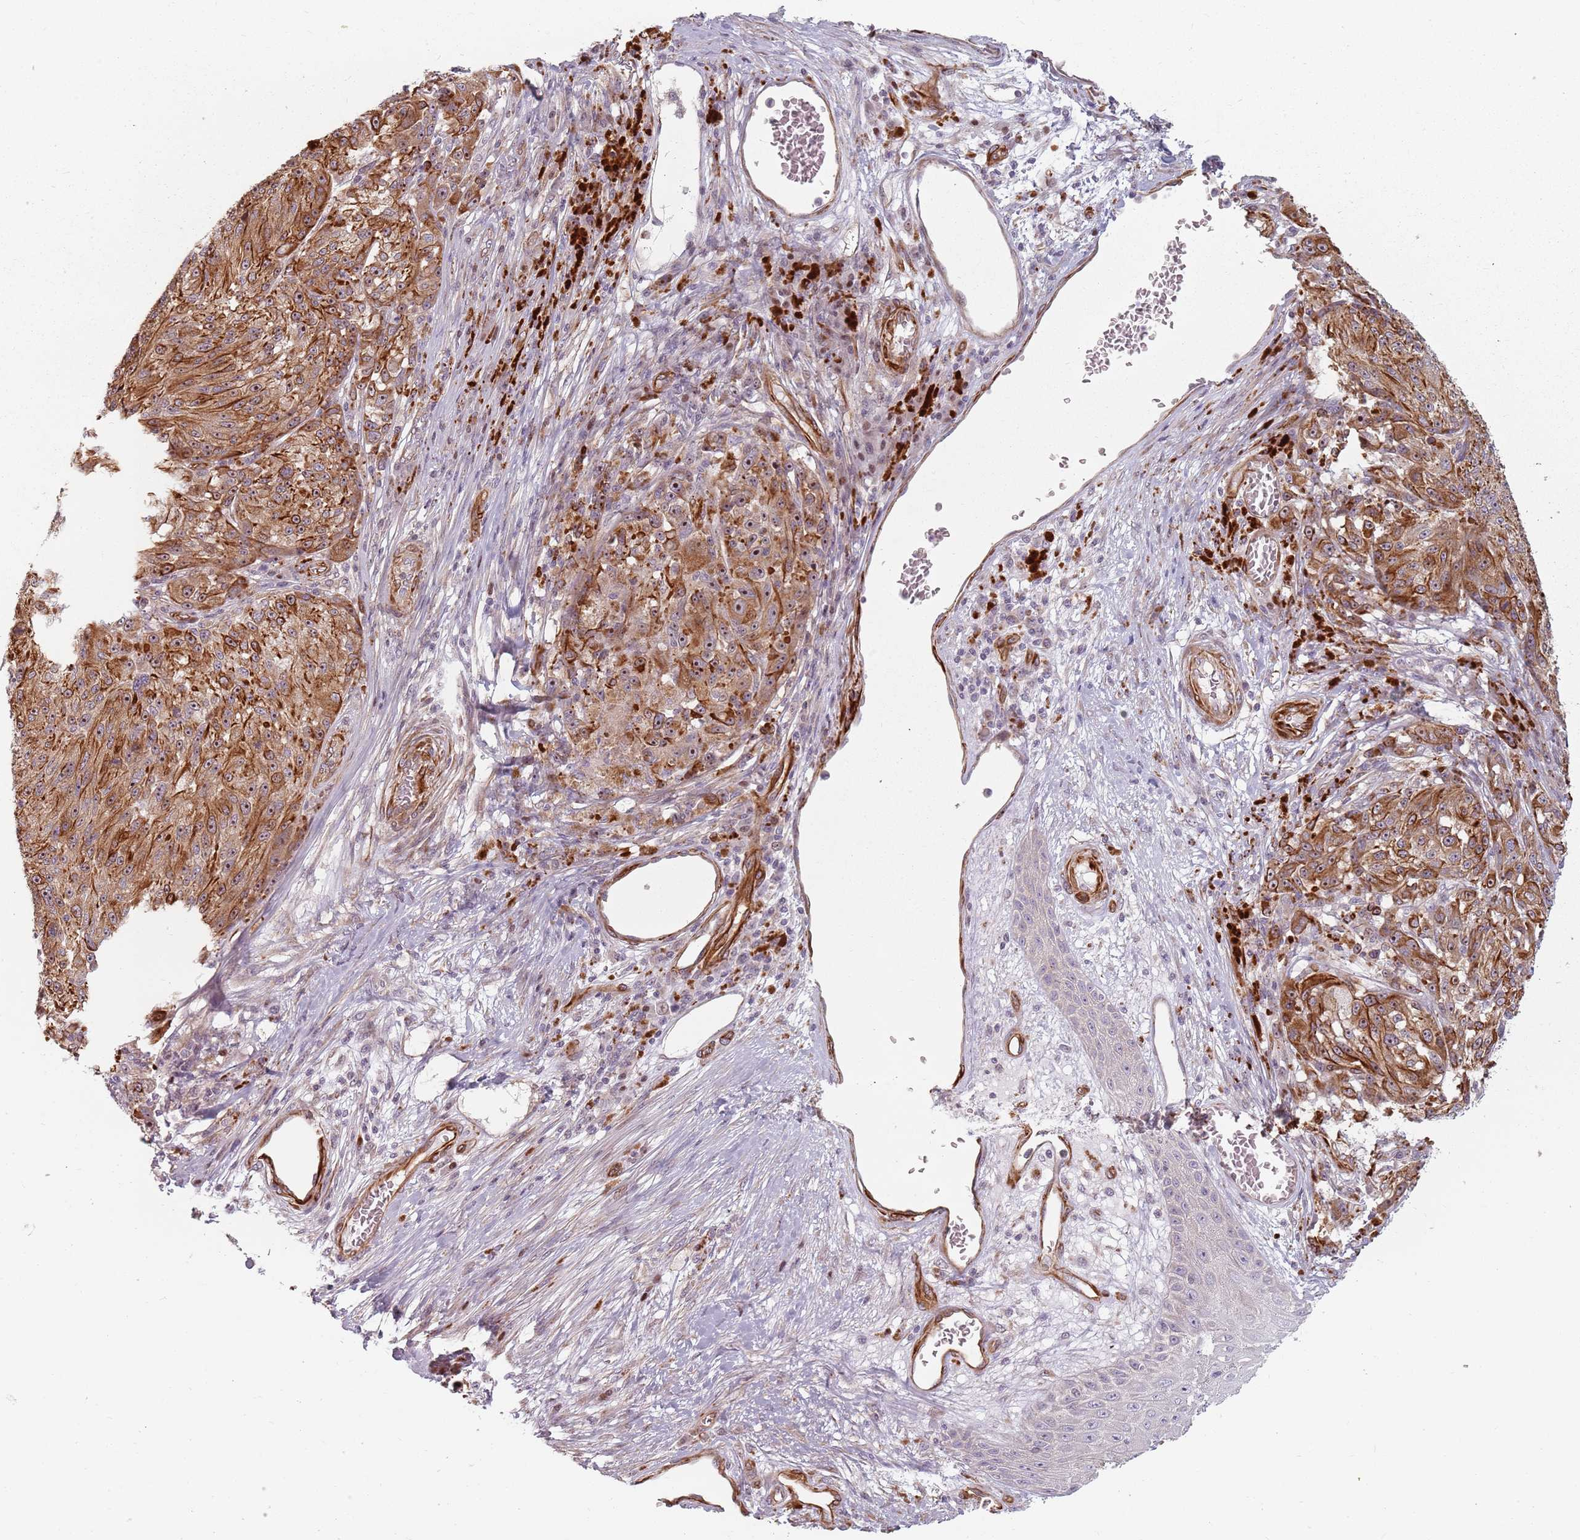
{"staining": {"intensity": "moderate", "quantity": ">75%", "location": "cytoplasmic/membranous,nuclear"}, "tissue": "melanoma", "cell_type": "Tumor cells", "image_type": "cancer", "snomed": [{"axis": "morphology", "description": "Malignant melanoma, NOS"}, {"axis": "topography", "description": "Skin"}], "caption": "Immunohistochemical staining of human melanoma reveals medium levels of moderate cytoplasmic/membranous and nuclear protein staining in about >75% of tumor cells.", "gene": "GAS2L3", "patient": {"sex": "male", "age": 53}}